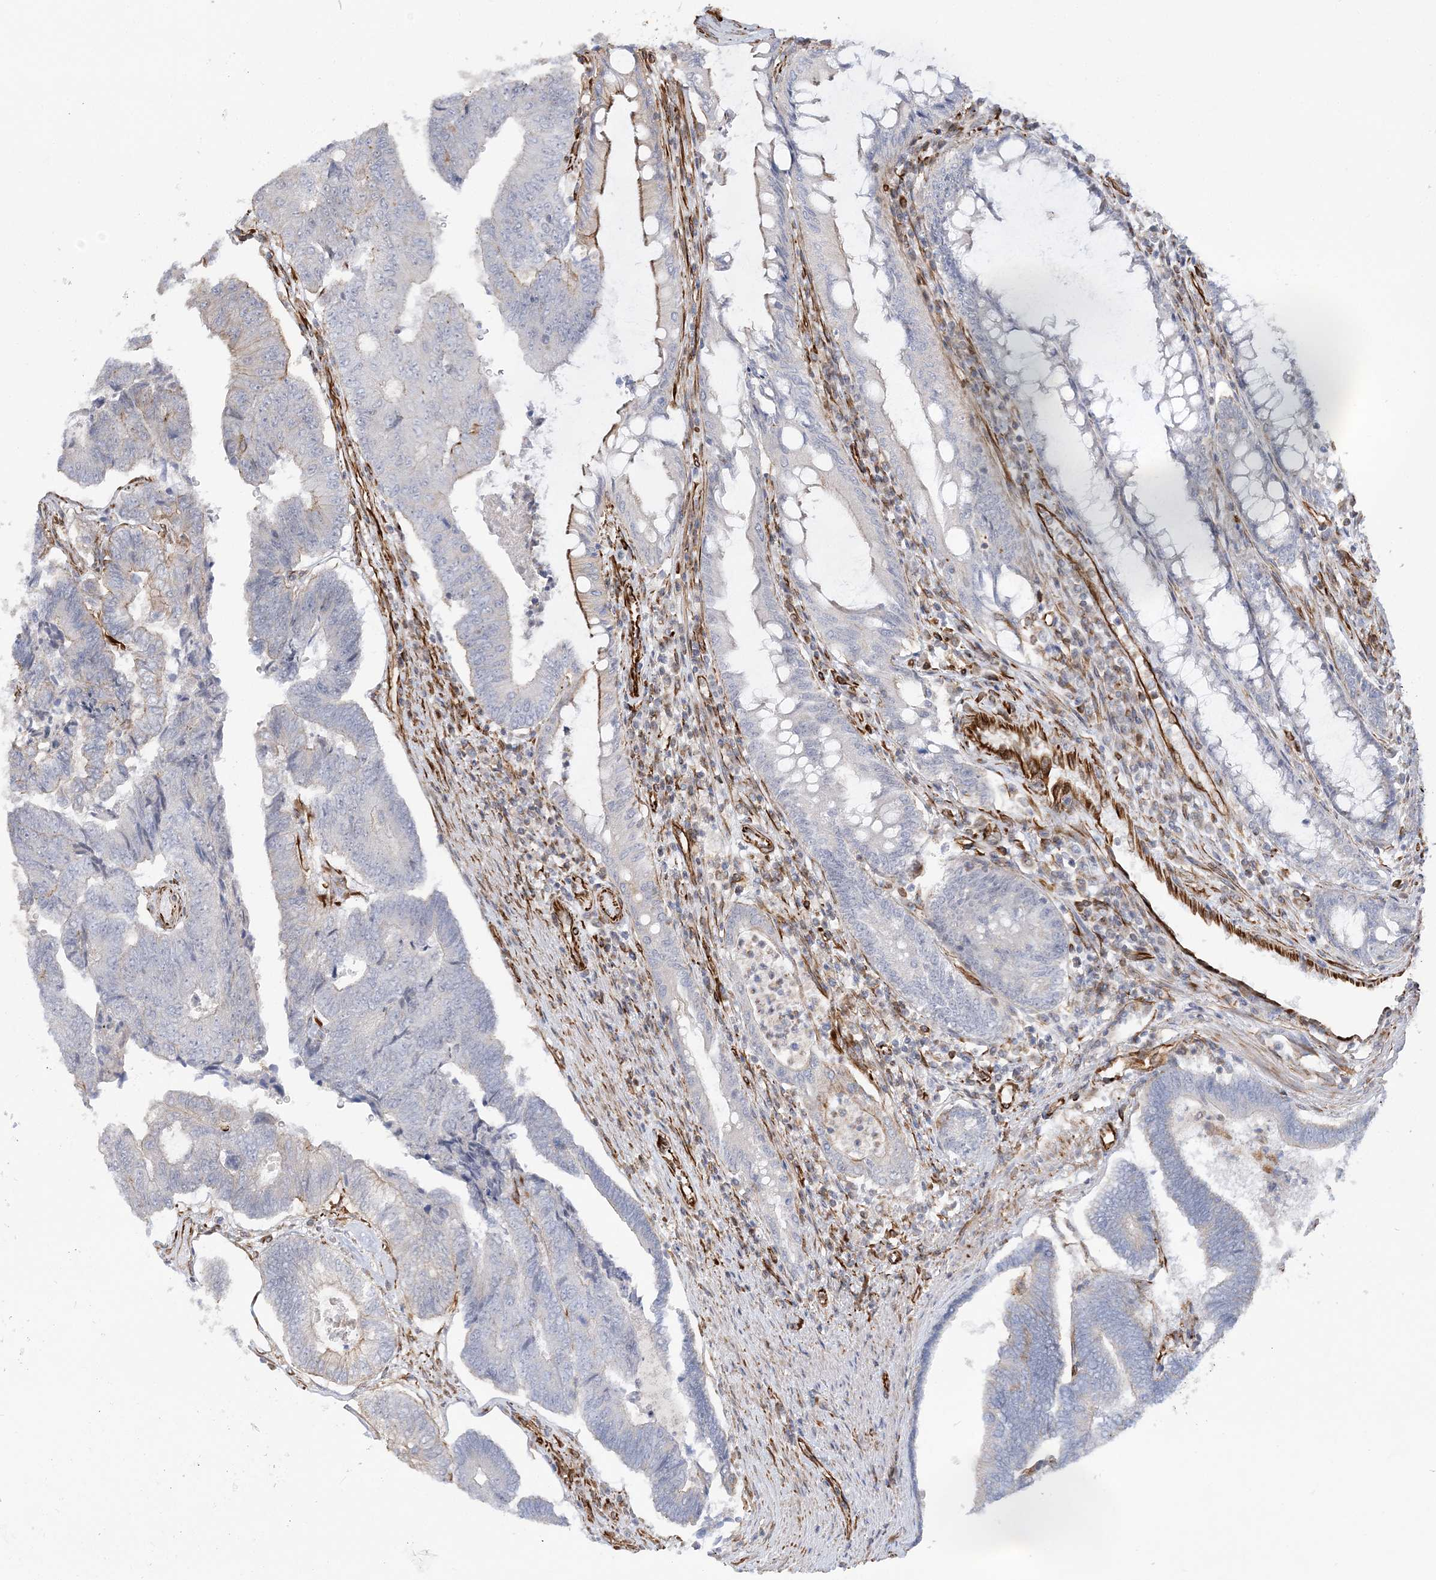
{"staining": {"intensity": "negative", "quantity": "none", "location": "none"}, "tissue": "colorectal cancer", "cell_type": "Tumor cells", "image_type": "cancer", "snomed": [{"axis": "morphology", "description": "Adenocarcinoma, NOS"}, {"axis": "topography", "description": "Colon"}], "caption": "Histopathology image shows no significant protein positivity in tumor cells of colorectal cancer.", "gene": "SCLT1", "patient": {"sex": "female", "age": 67}}